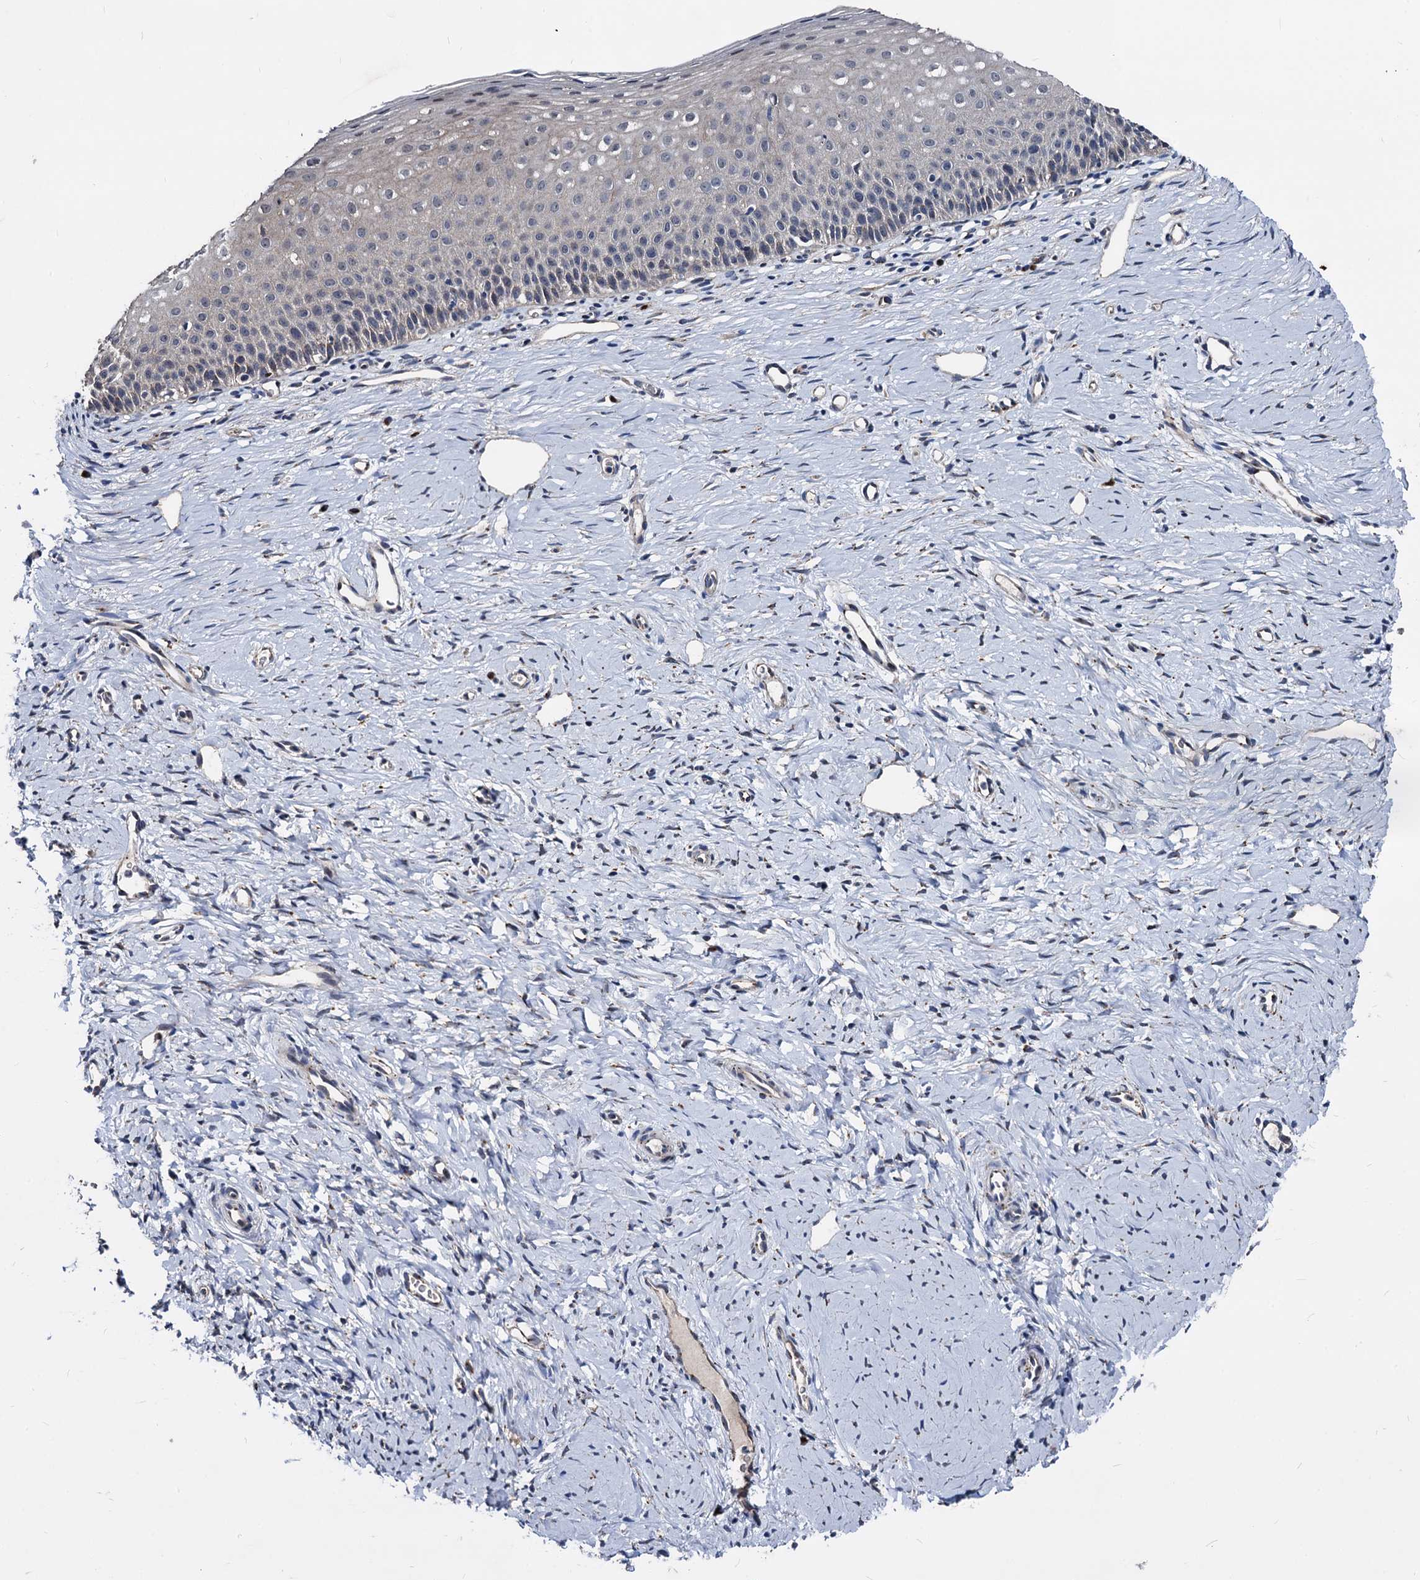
{"staining": {"intensity": "moderate", "quantity": ">75%", "location": "cytoplasmic/membranous"}, "tissue": "cervix", "cell_type": "Glandular cells", "image_type": "normal", "snomed": [{"axis": "morphology", "description": "Normal tissue, NOS"}, {"axis": "topography", "description": "Cervix"}], "caption": "This photomicrograph reveals normal cervix stained with IHC to label a protein in brown. The cytoplasmic/membranous of glandular cells show moderate positivity for the protein. Nuclei are counter-stained blue.", "gene": "SMAGP", "patient": {"sex": "female", "age": 36}}